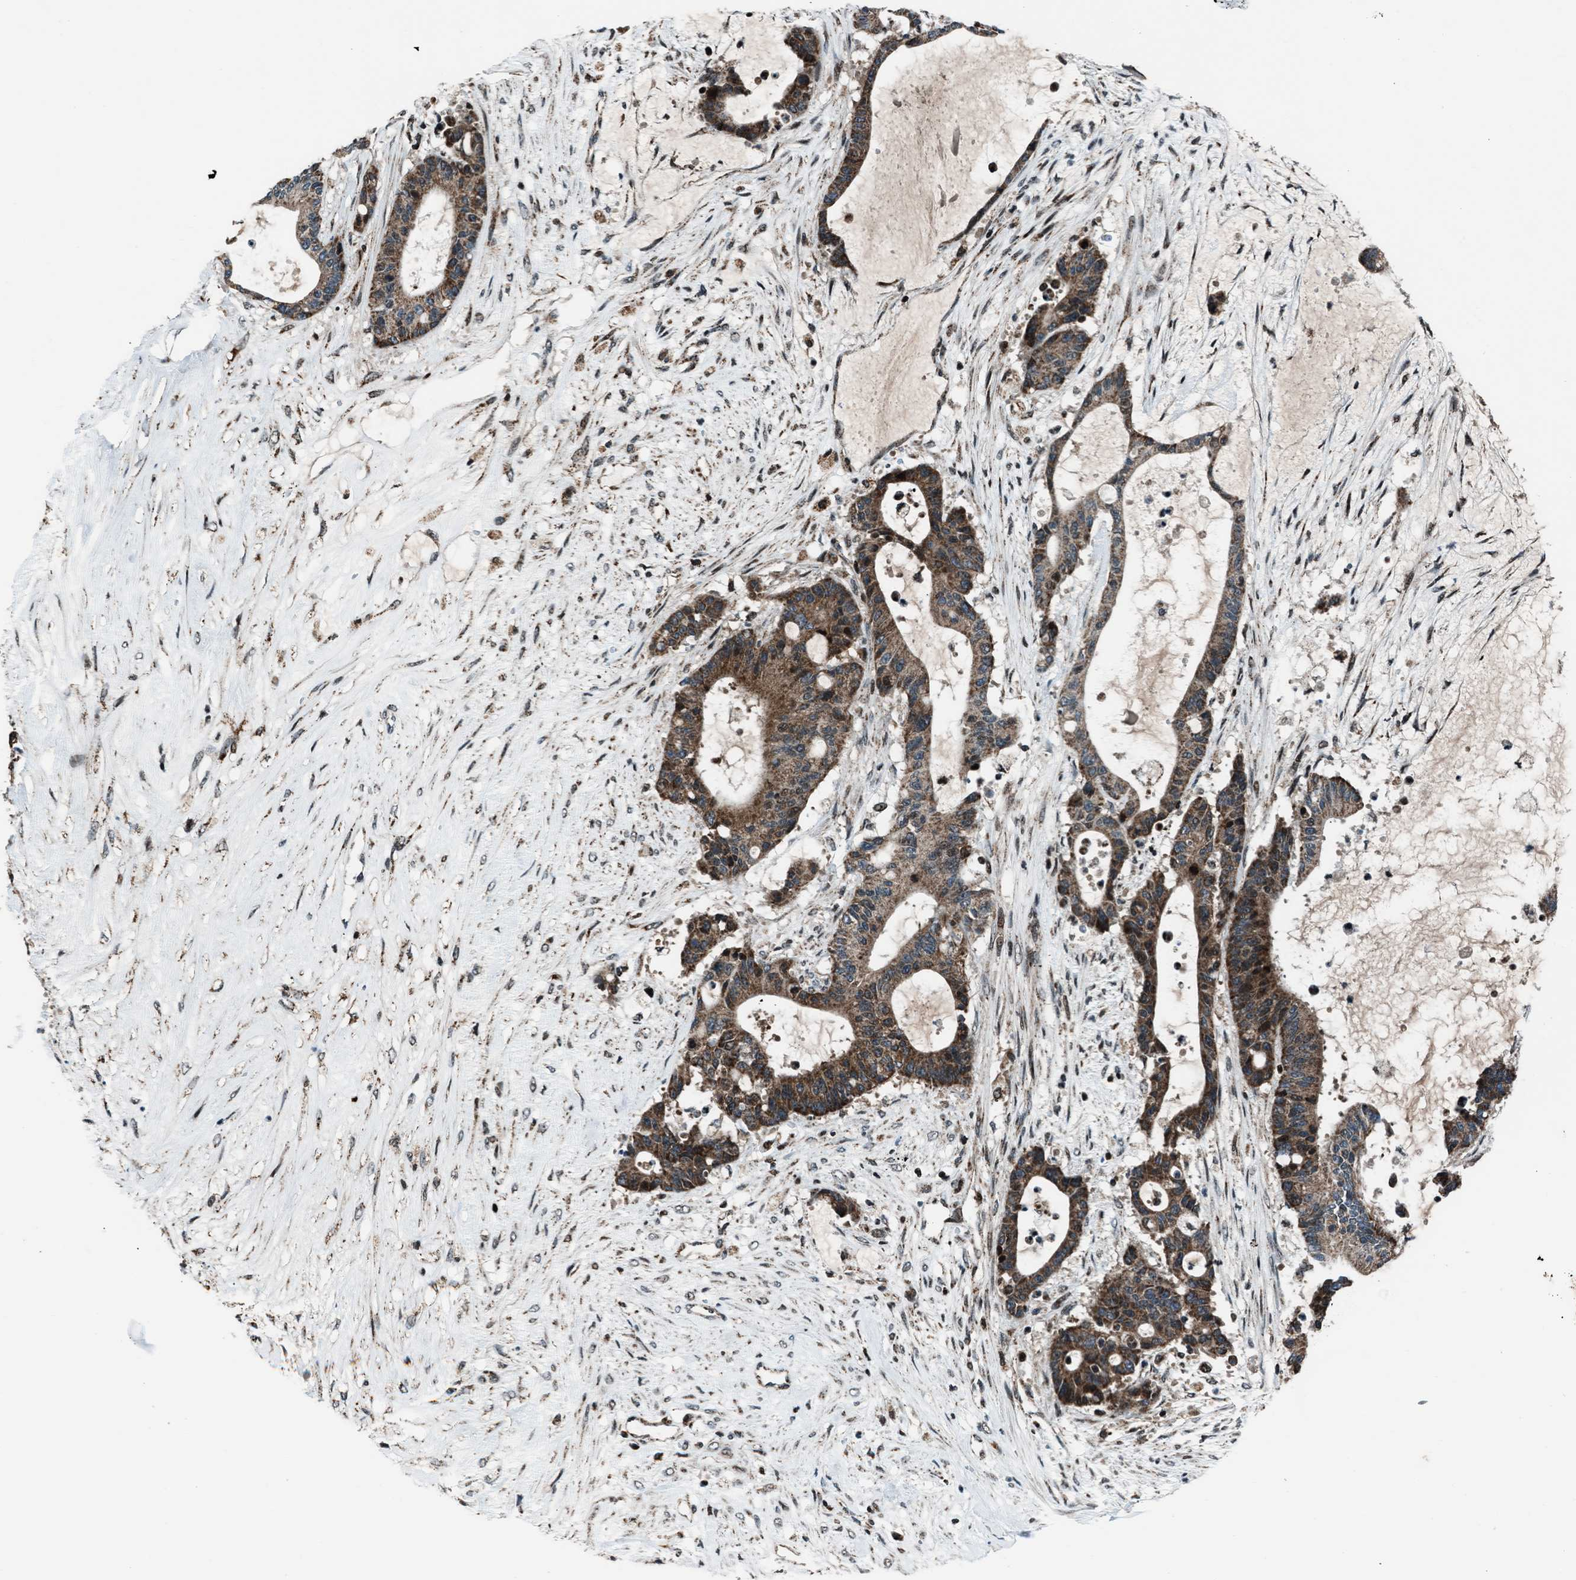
{"staining": {"intensity": "moderate", "quantity": ">75%", "location": "cytoplasmic/membranous"}, "tissue": "liver cancer", "cell_type": "Tumor cells", "image_type": "cancer", "snomed": [{"axis": "morphology", "description": "Cholangiocarcinoma"}, {"axis": "topography", "description": "Liver"}], "caption": "Cholangiocarcinoma (liver) was stained to show a protein in brown. There is medium levels of moderate cytoplasmic/membranous staining in about >75% of tumor cells. (DAB IHC with brightfield microscopy, high magnification).", "gene": "MORC3", "patient": {"sex": "female", "age": 73}}